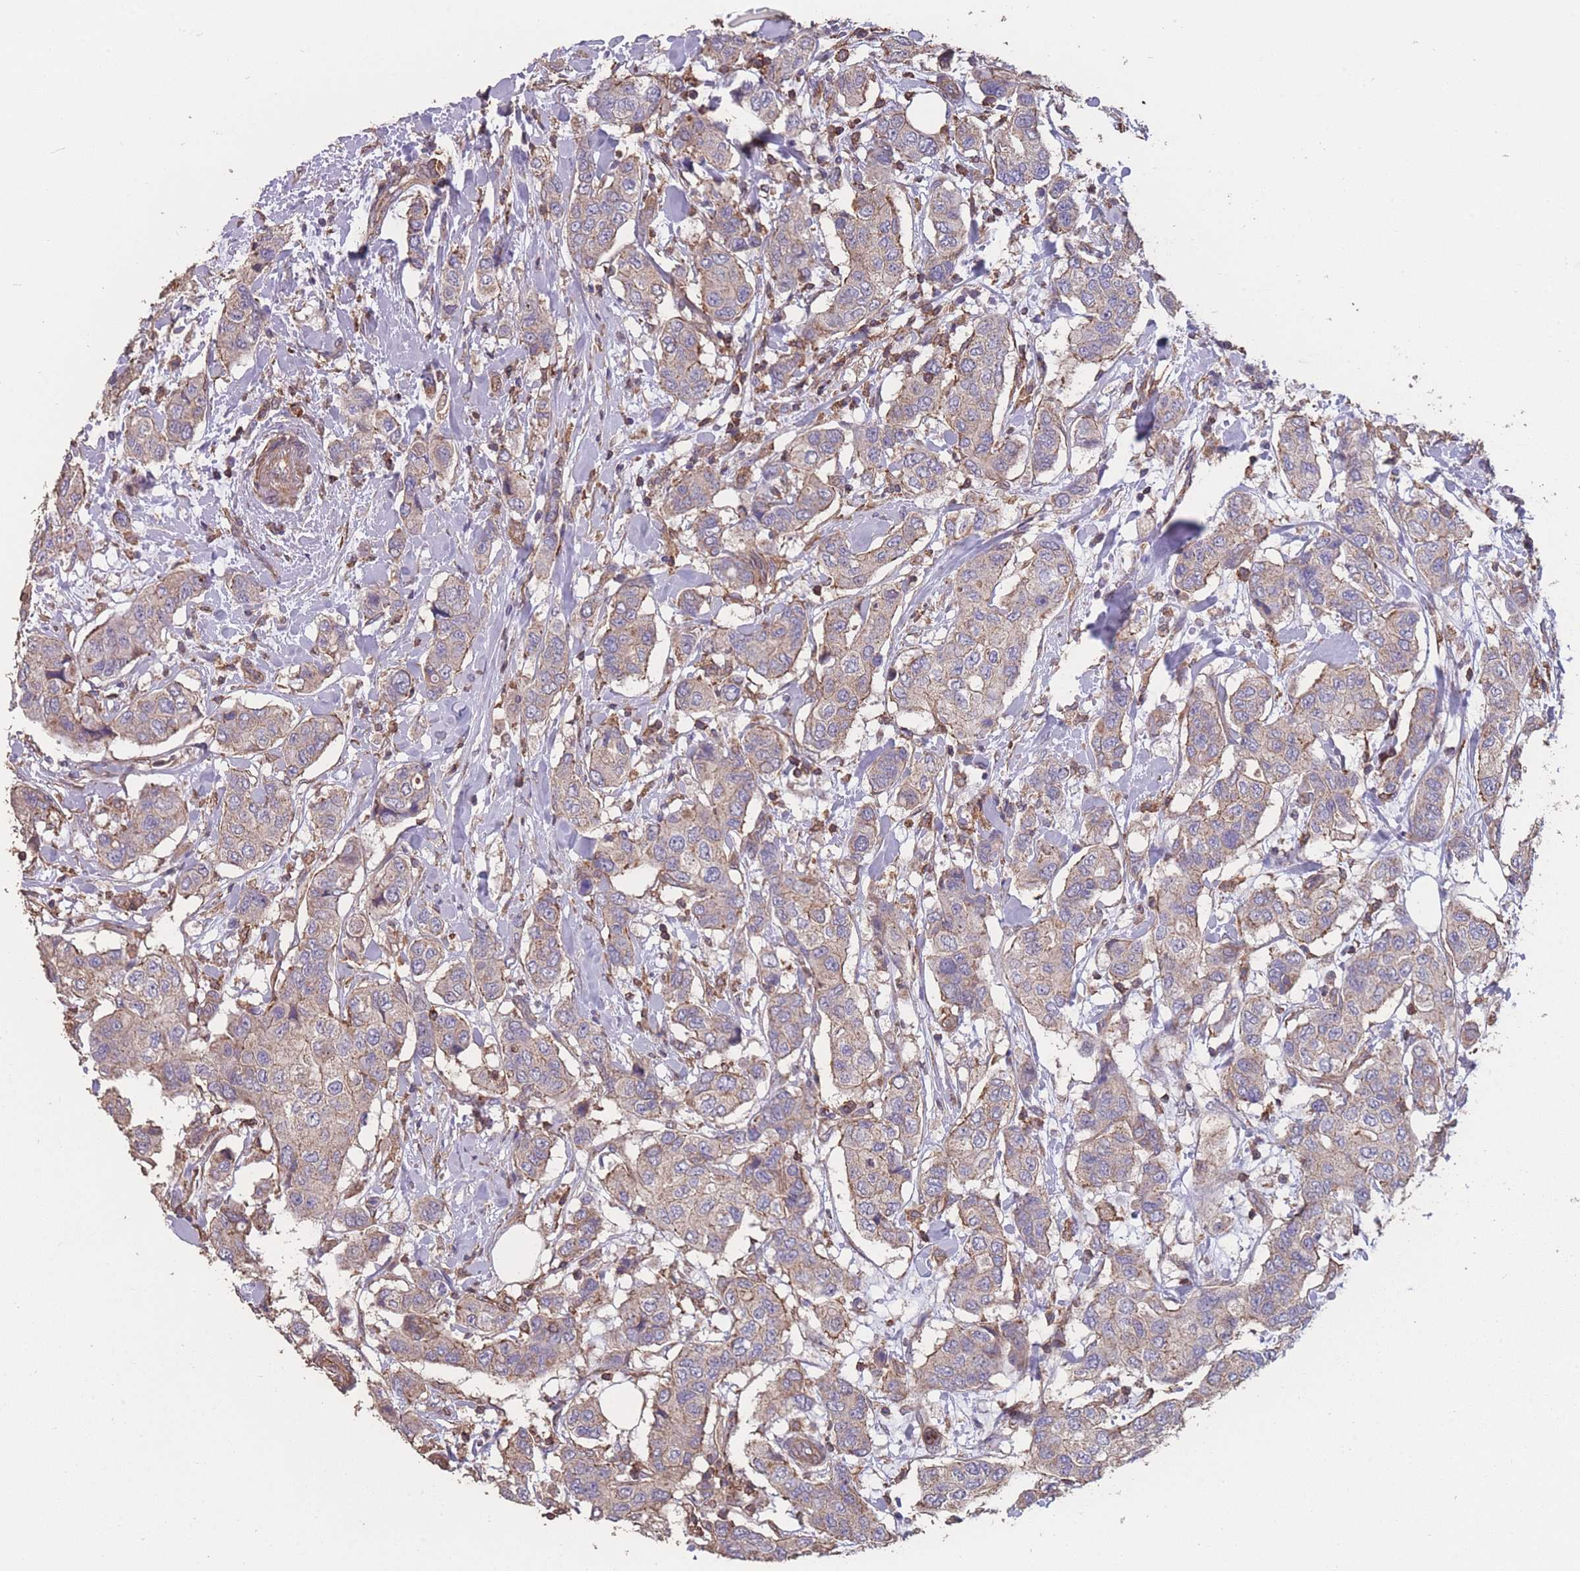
{"staining": {"intensity": "weak", "quantity": ">75%", "location": "cytoplasmic/membranous"}, "tissue": "breast cancer", "cell_type": "Tumor cells", "image_type": "cancer", "snomed": [{"axis": "morphology", "description": "Lobular carcinoma"}, {"axis": "topography", "description": "Breast"}], "caption": "This is an image of immunohistochemistry staining of breast lobular carcinoma, which shows weak positivity in the cytoplasmic/membranous of tumor cells.", "gene": "NUDT21", "patient": {"sex": "female", "age": 51}}